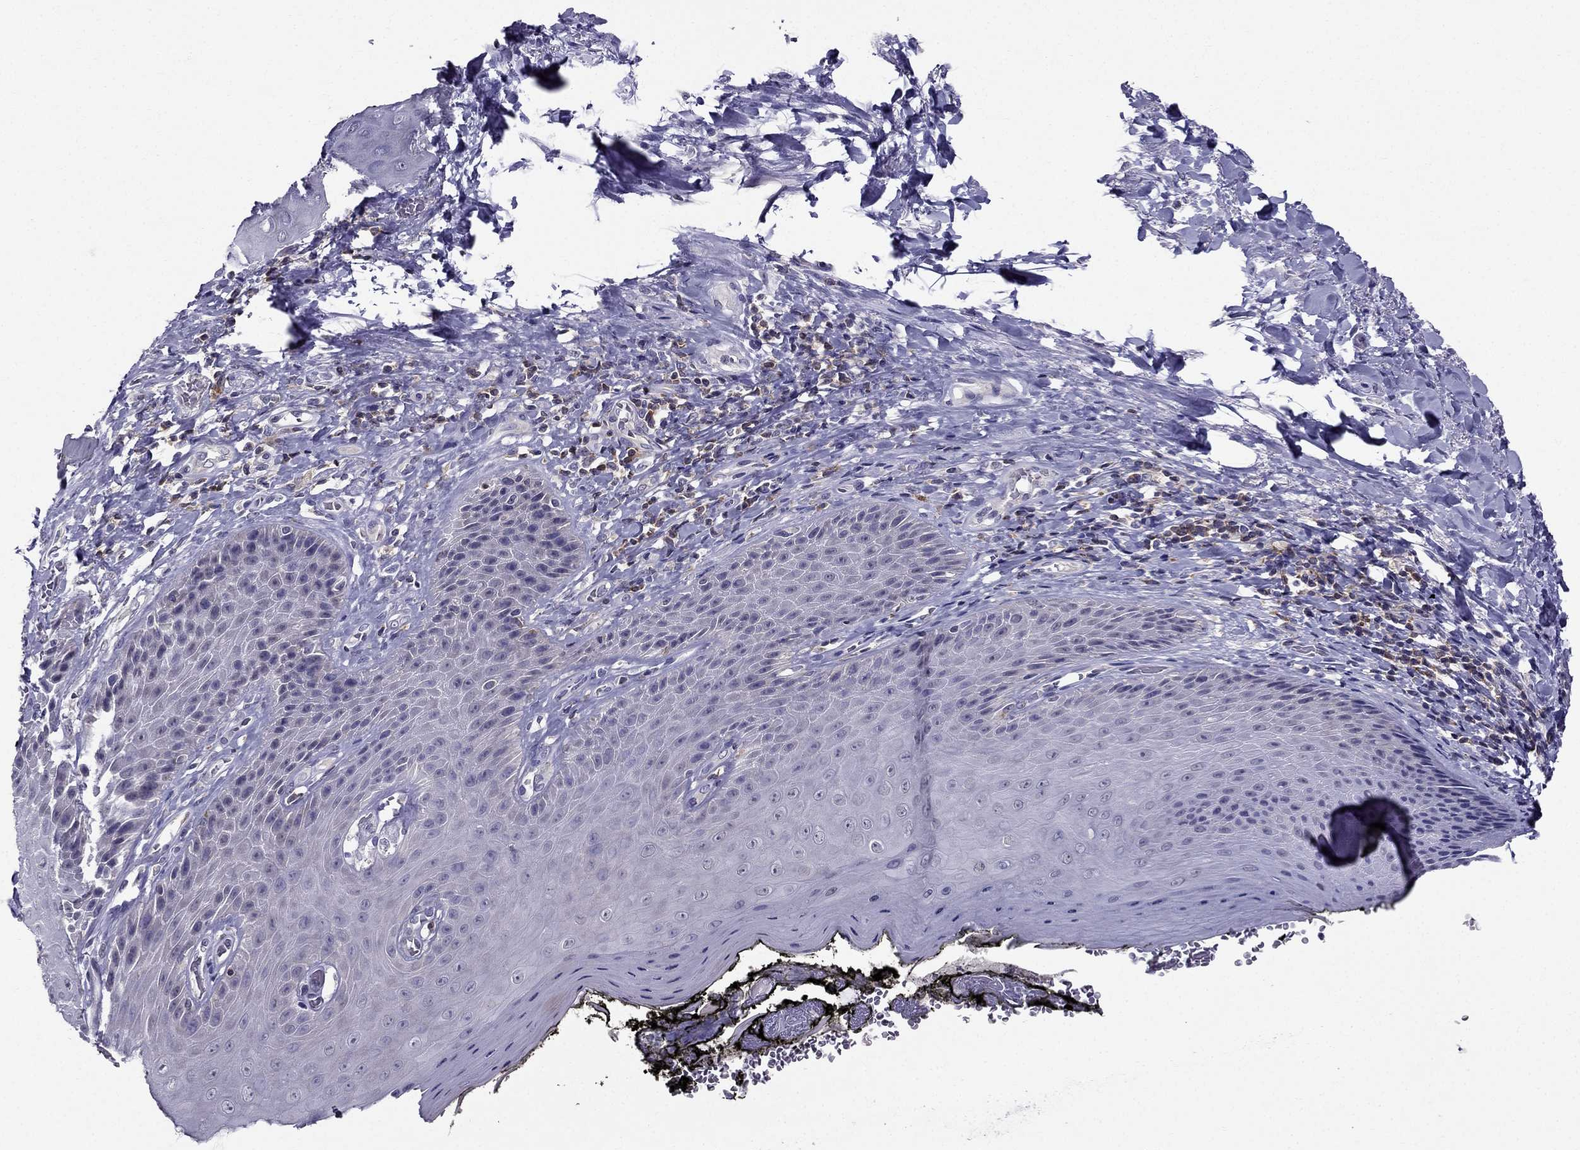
{"staining": {"intensity": "negative", "quantity": "none", "location": "none"}, "tissue": "skin", "cell_type": "Epidermal cells", "image_type": "normal", "snomed": [{"axis": "morphology", "description": "Normal tissue, NOS"}, {"axis": "topography", "description": "Anal"}, {"axis": "topography", "description": "Peripheral nerve tissue"}], "caption": "DAB immunohistochemical staining of benign human skin demonstrates no significant positivity in epidermal cells.", "gene": "AAK1", "patient": {"sex": "male", "age": 53}}